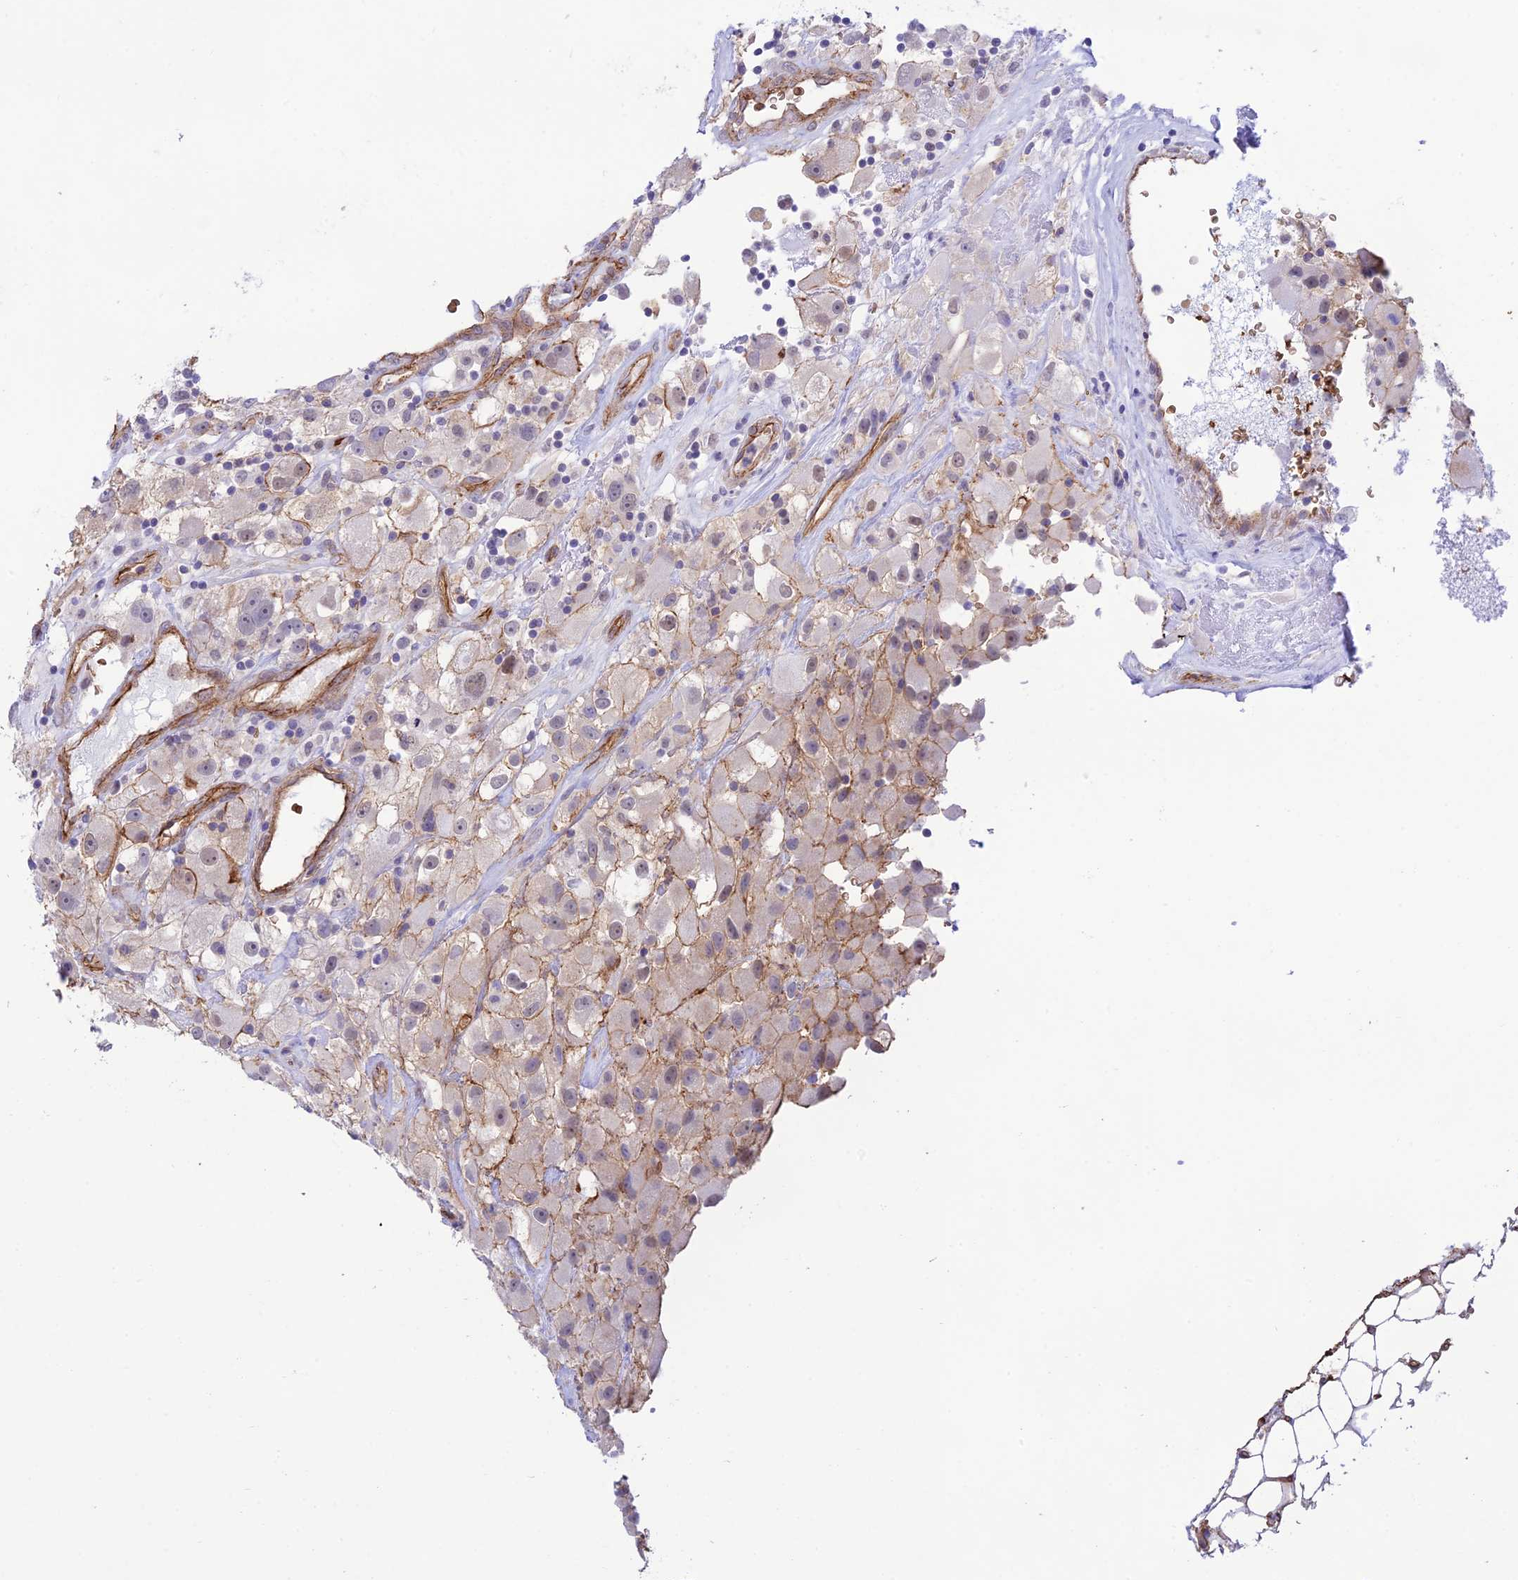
{"staining": {"intensity": "weak", "quantity": "<25%", "location": "cytoplasmic/membranous"}, "tissue": "renal cancer", "cell_type": "Tumor cells", "image_type": "cancer", "snomed": [{"axis": "morphology", "description": "Adenocarcinoma, NOS"}, {"axis": "topography", "description": "Kidney"}], "caption": "Adenocarcinoma (renal) was stained to show a protein in brown. There is no significant expression in tumor cells.", "gene": "YPEL5", "patient": {"sex": "female", "age": 52}}